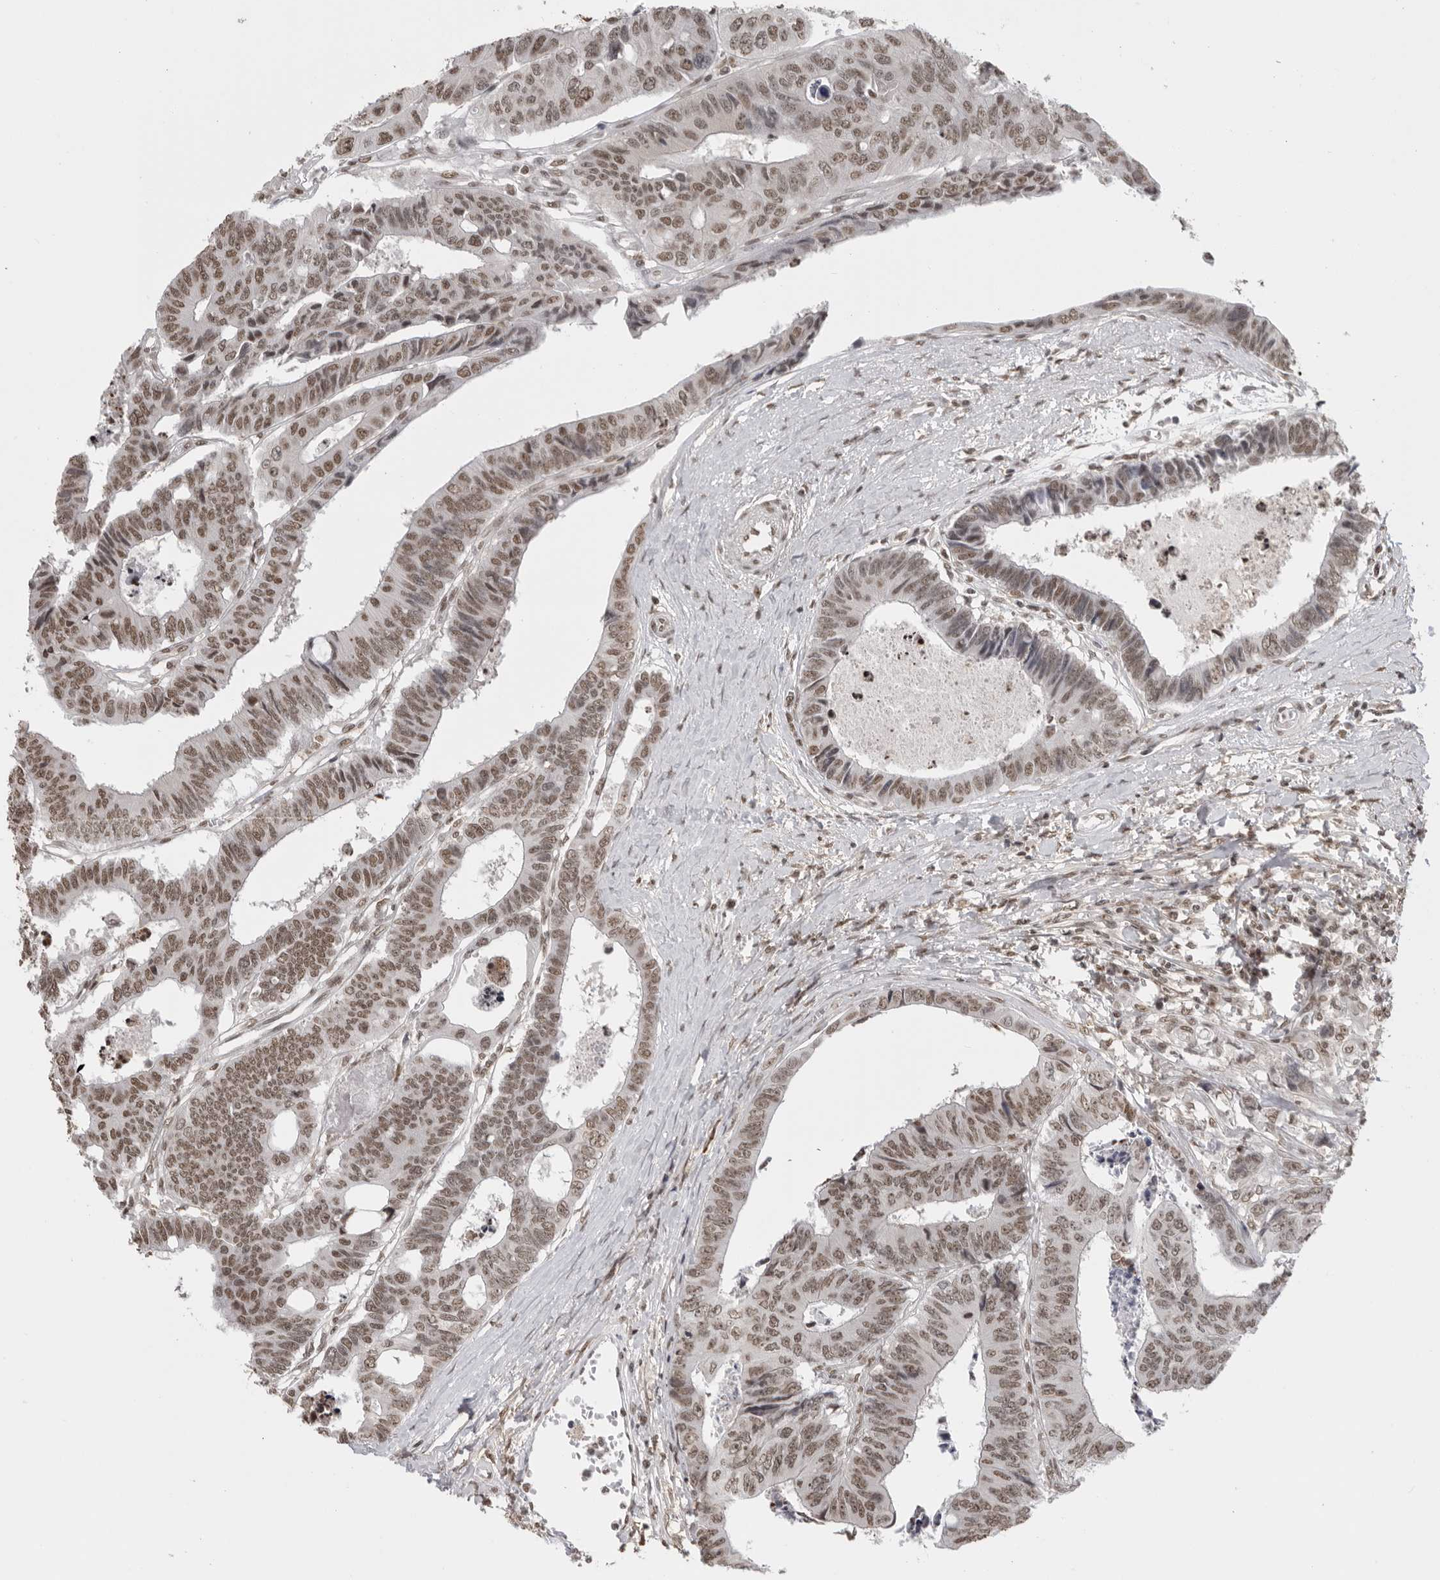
{"staining": {"intensity": "moderate", "quantity": ">75%", "location": "nuclear"}, "tissue": "colorectal cancer", "cell_type": "Tumor cells", "image_type": "cancer", "snomed": [{"axis": "morphology", "description": "Adenocarcinoma, NOS"}, {"axis": "topography", "description": "Rectum"}], "caption": "Immunohistochemistry (IHC) photomicrograph of neoplastic tissue: human adenocarcinoma (colorectal) stained using IHC demonstrates medium levels of moderate protein expression localized specifically in the nuclear of tumor cells, appearing as a nuclear brown color.", "gene": "RPA2", "patient": {"sex": "male", "age": 84}}